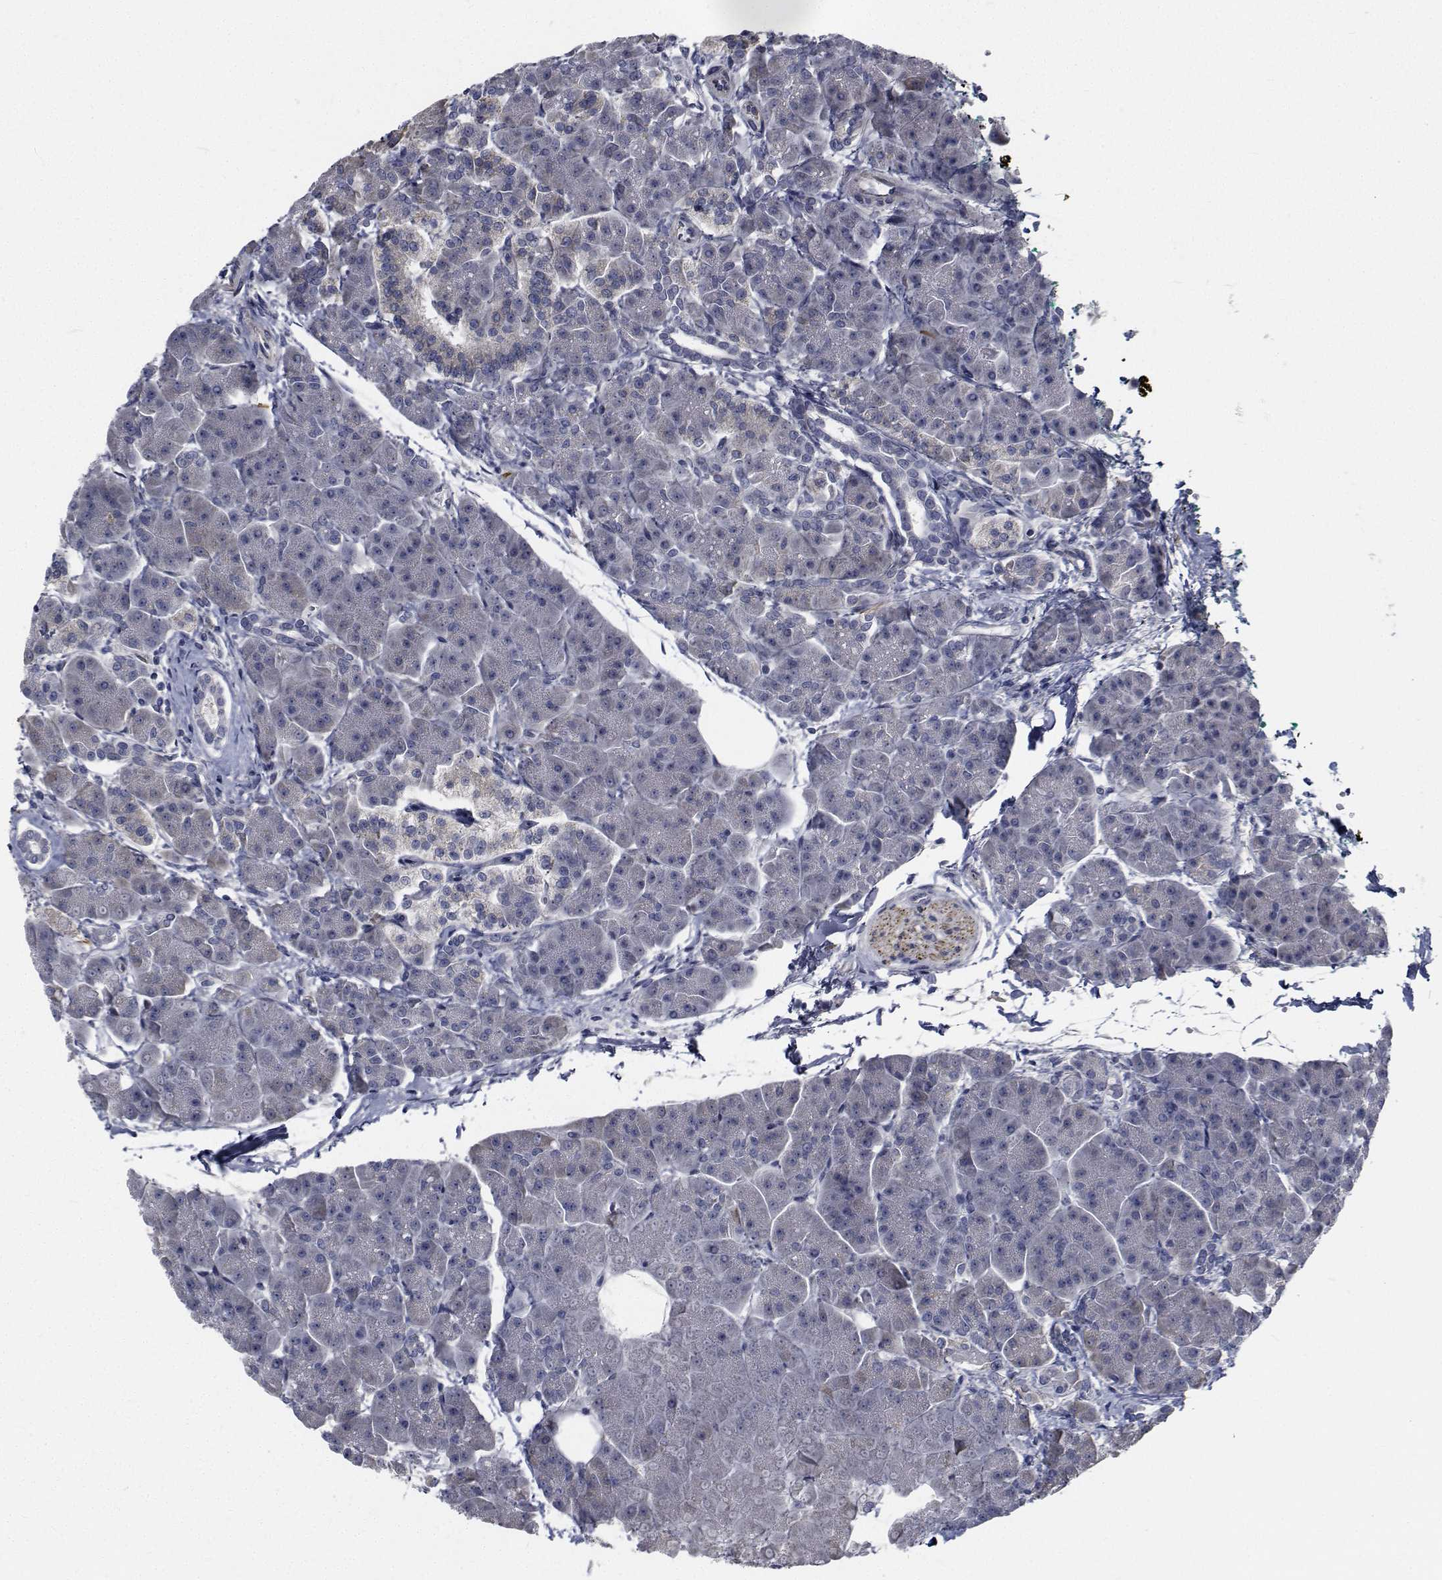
{"staining": {"intensity": "negative", "quantity": "none", "location": "none"}, "tissue": "pancreas", "cell_type": "Exocrine glandular cells", "image_type": "normal", "snomed": [{"axis": "morphology", "description": "Normal tissue, NOS"}, {"axis": "topography", "description": "Adipose tissue"}, {"axis": "topography", "description": "Pancreas"}, {"axis": "topography", "description": "Peripheral nerve tissue"}], "caption": "This is a micrograph of immunohistochemistry staining of unremarkable pancreas, which shows no expression in exocrine glandular cells. Nuclei are stained in blue.", "gene": "TTBK1", "patient": {"sex": "female", "age": 58}}